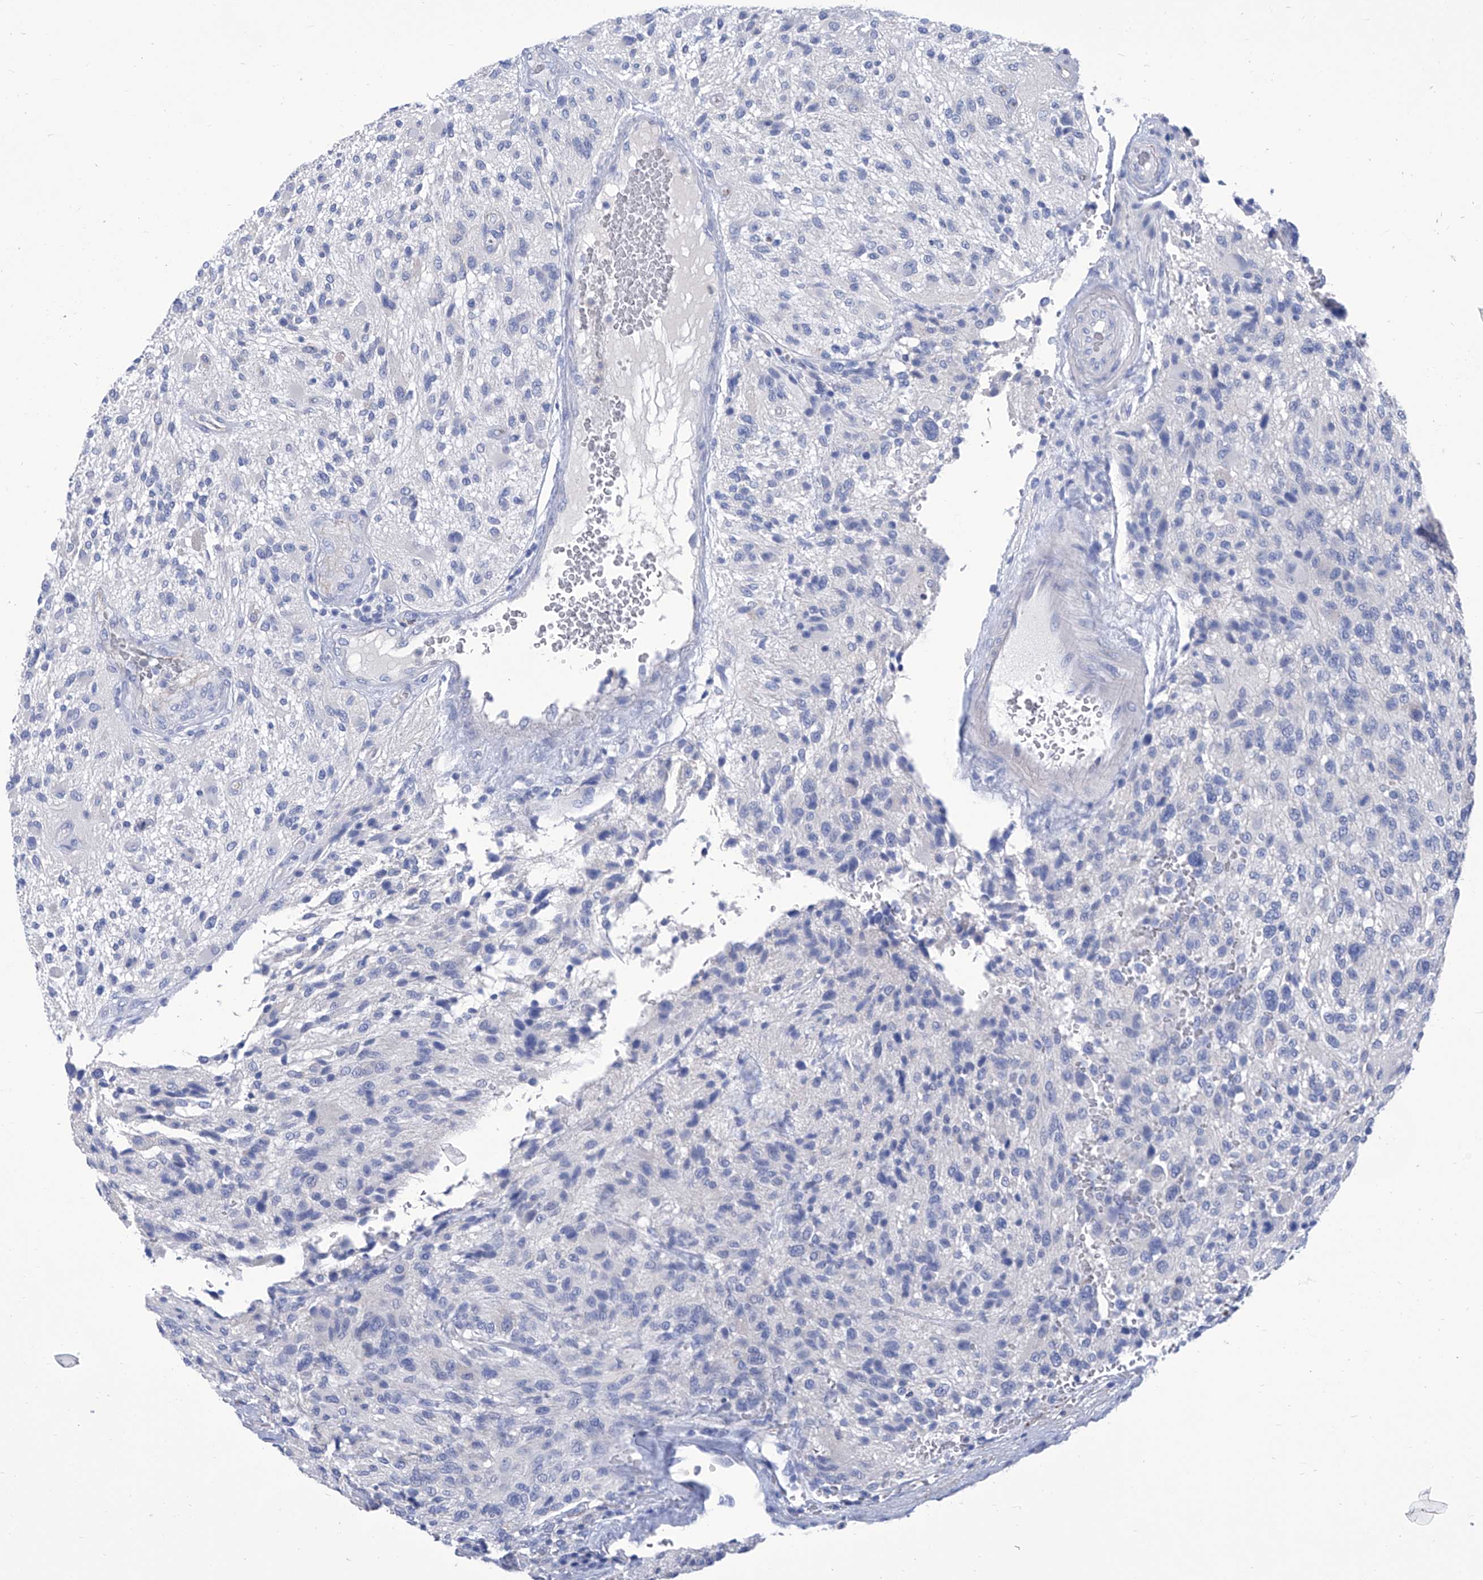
{"staining": {"intensity": "negative", "quantity": "none", "location": "none"}, "tissue": "glioma", "cell_type": "Tumor cells", "image_type": "cancer", "snomed": [{"axis": "morphology", "description": "Glioma, malignant, High grade"}, {"axis": "topography", "description": "Brain"}], "caption": "The histopathology image displays no staining of tumor cells in glioma.", "gene": "SMS", "patient": {"sex": "male", "age": 47}}